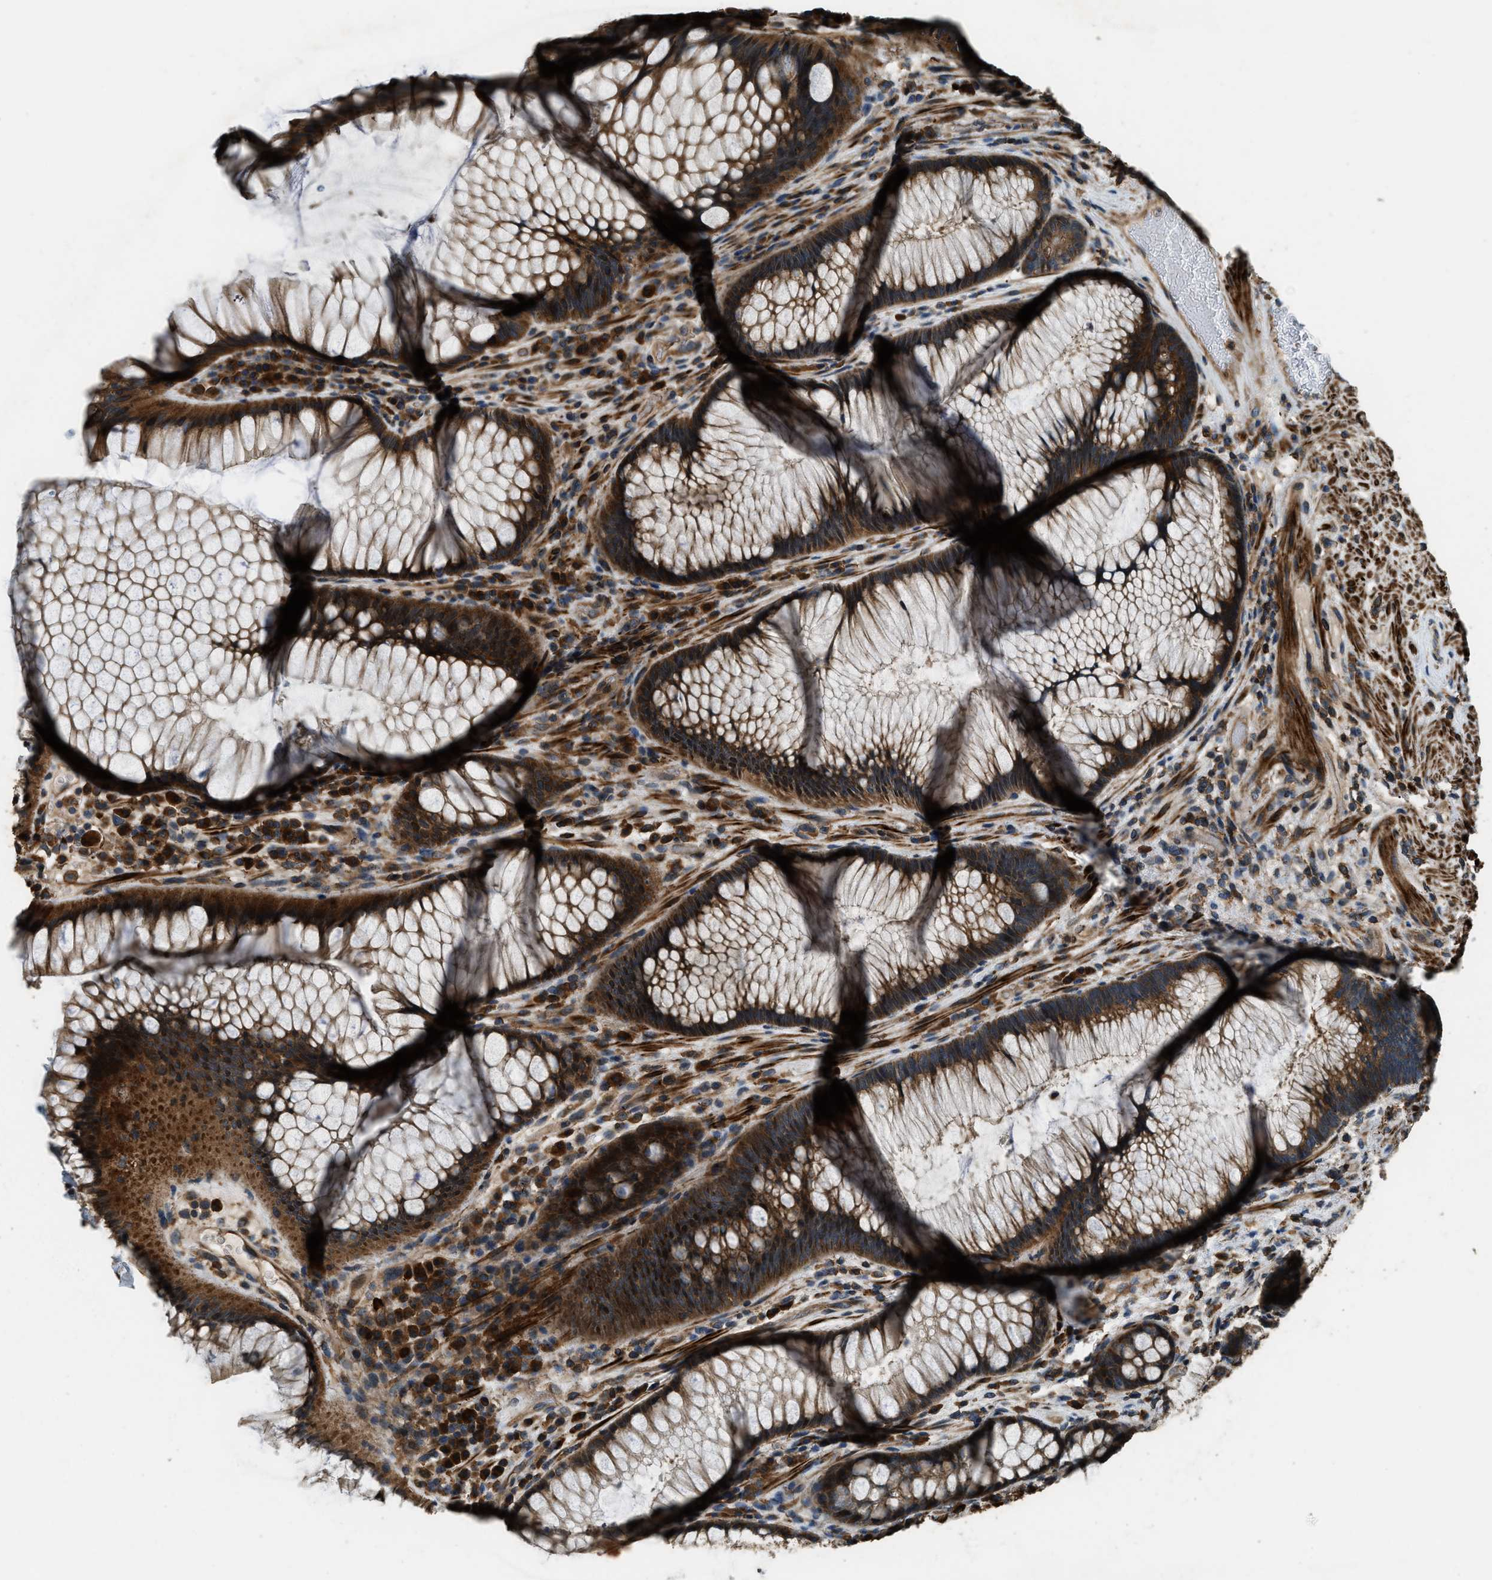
{"staining": {"intensity": "strong", "quantity": ">75%", "location": "cytoplasmic/membranous"}, "tissue": "rectum", "cell_type": "Glandular cells", "image_type": "normal", "snomed": [{"axis": "morphology", "description": "Normal tissue, NOS"}, {"axis": "topography", "description": "Rectum"}], "caption": "Rectum stained for a protein demonstrates strong cytoplasmic/membranous positivity in glandular cells.", "gene": "ERGIC1", "patient": {"sex": "male", "age": 51}}